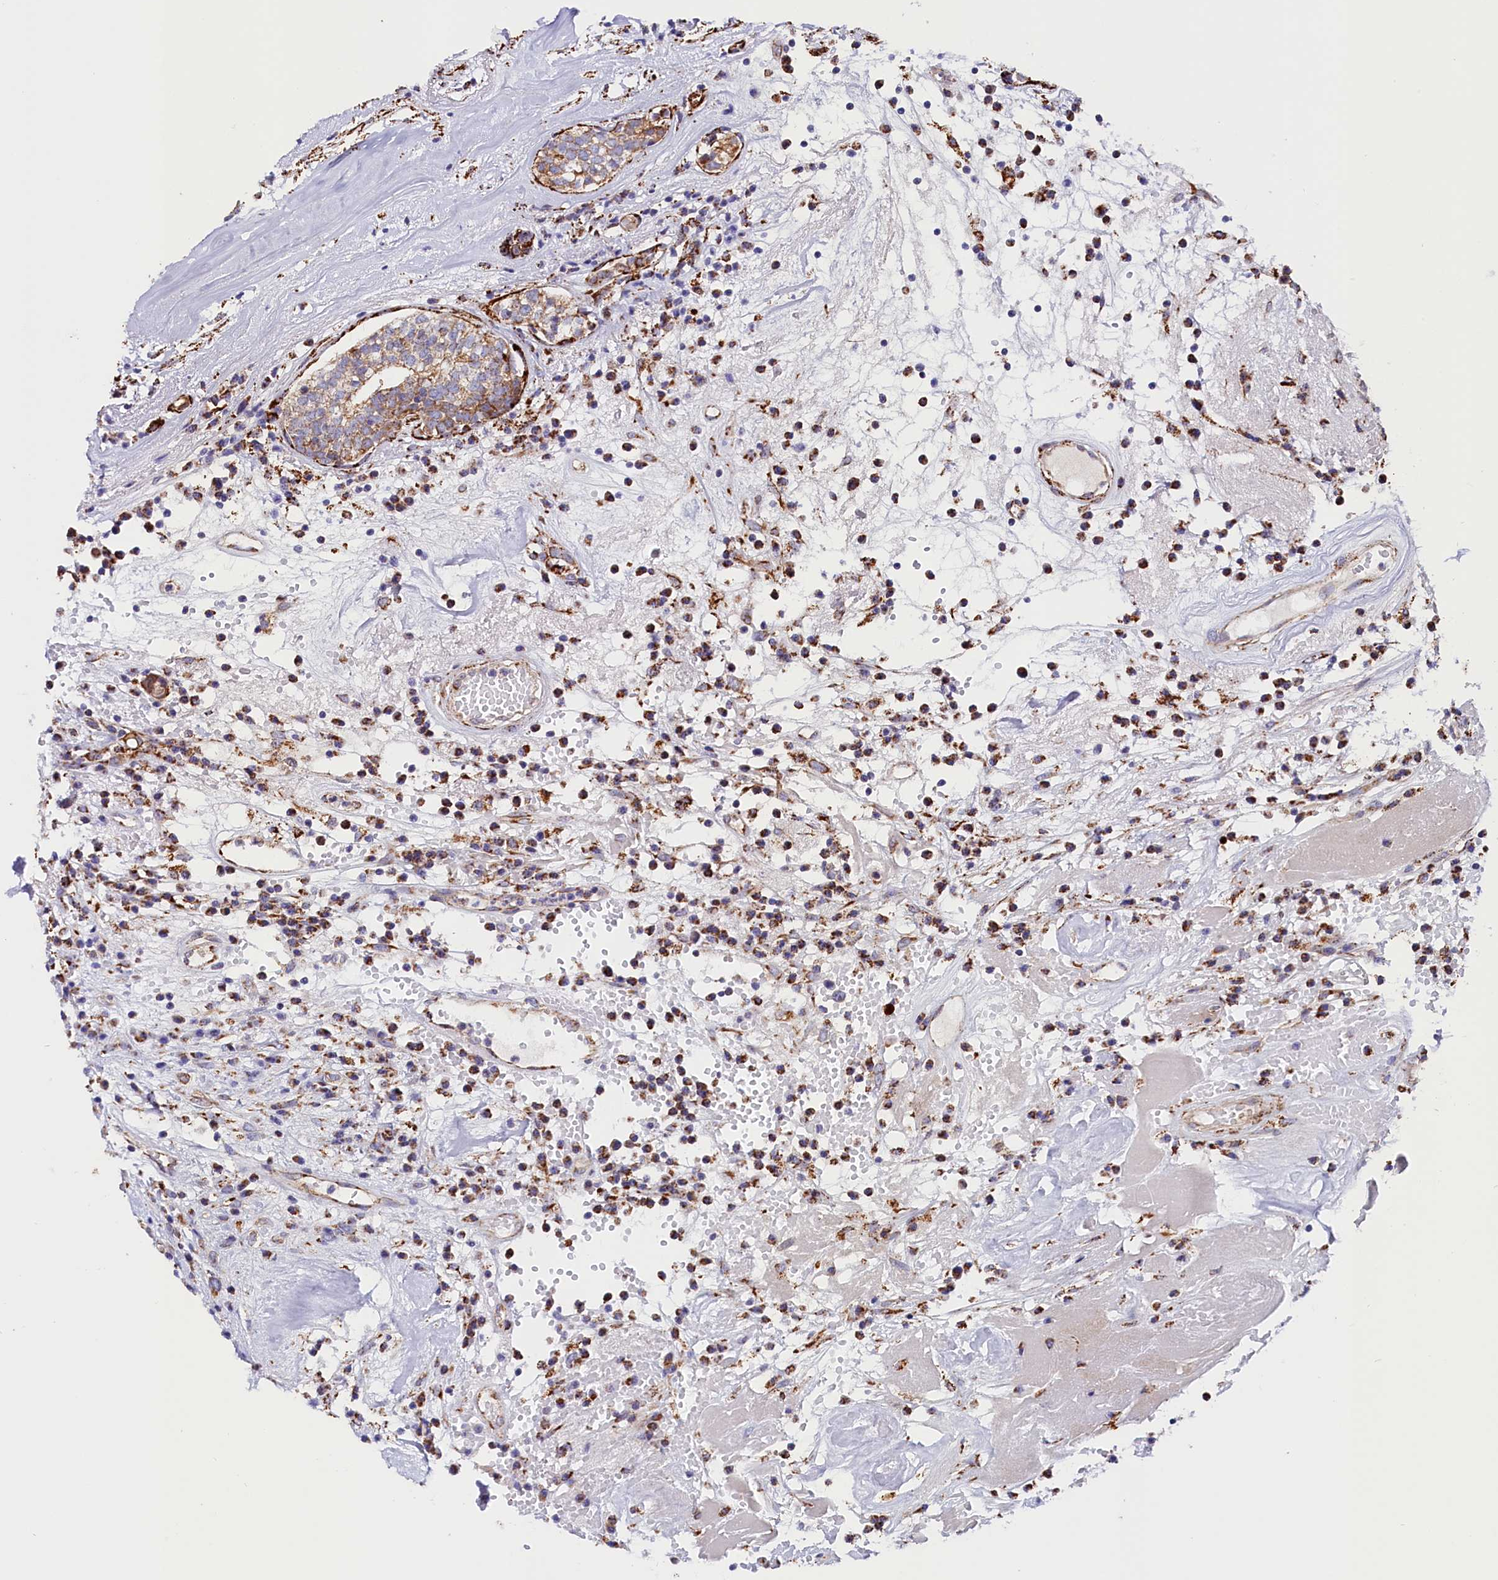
{"staining": {"intensity": "moderate", "quantity": ">75%", "location": "cytoplasmic/membranous"}, "tissue": "head and neck cancer", "cell_type": "Tumor cells", "image_type": "cancer", "snomed": [{"axis": "morphology", "description": "Adenocarcinoma, NOS"}, {"axis": "topography", "description": "Salivary gland"}, {"axis": "topography", "description": "Head-Neck"}], "caption": "This micrograph shows adenocarcinoma (head and neck) stained with immunohistochemistry to label a protein in brown. The cytoplasmic/membranous of tumor cells show moderate positivity for the protein. Nuclei are counter-stained blue.", "gene": "AKTIP", "patient": {"sex": "female", "age": 65}}